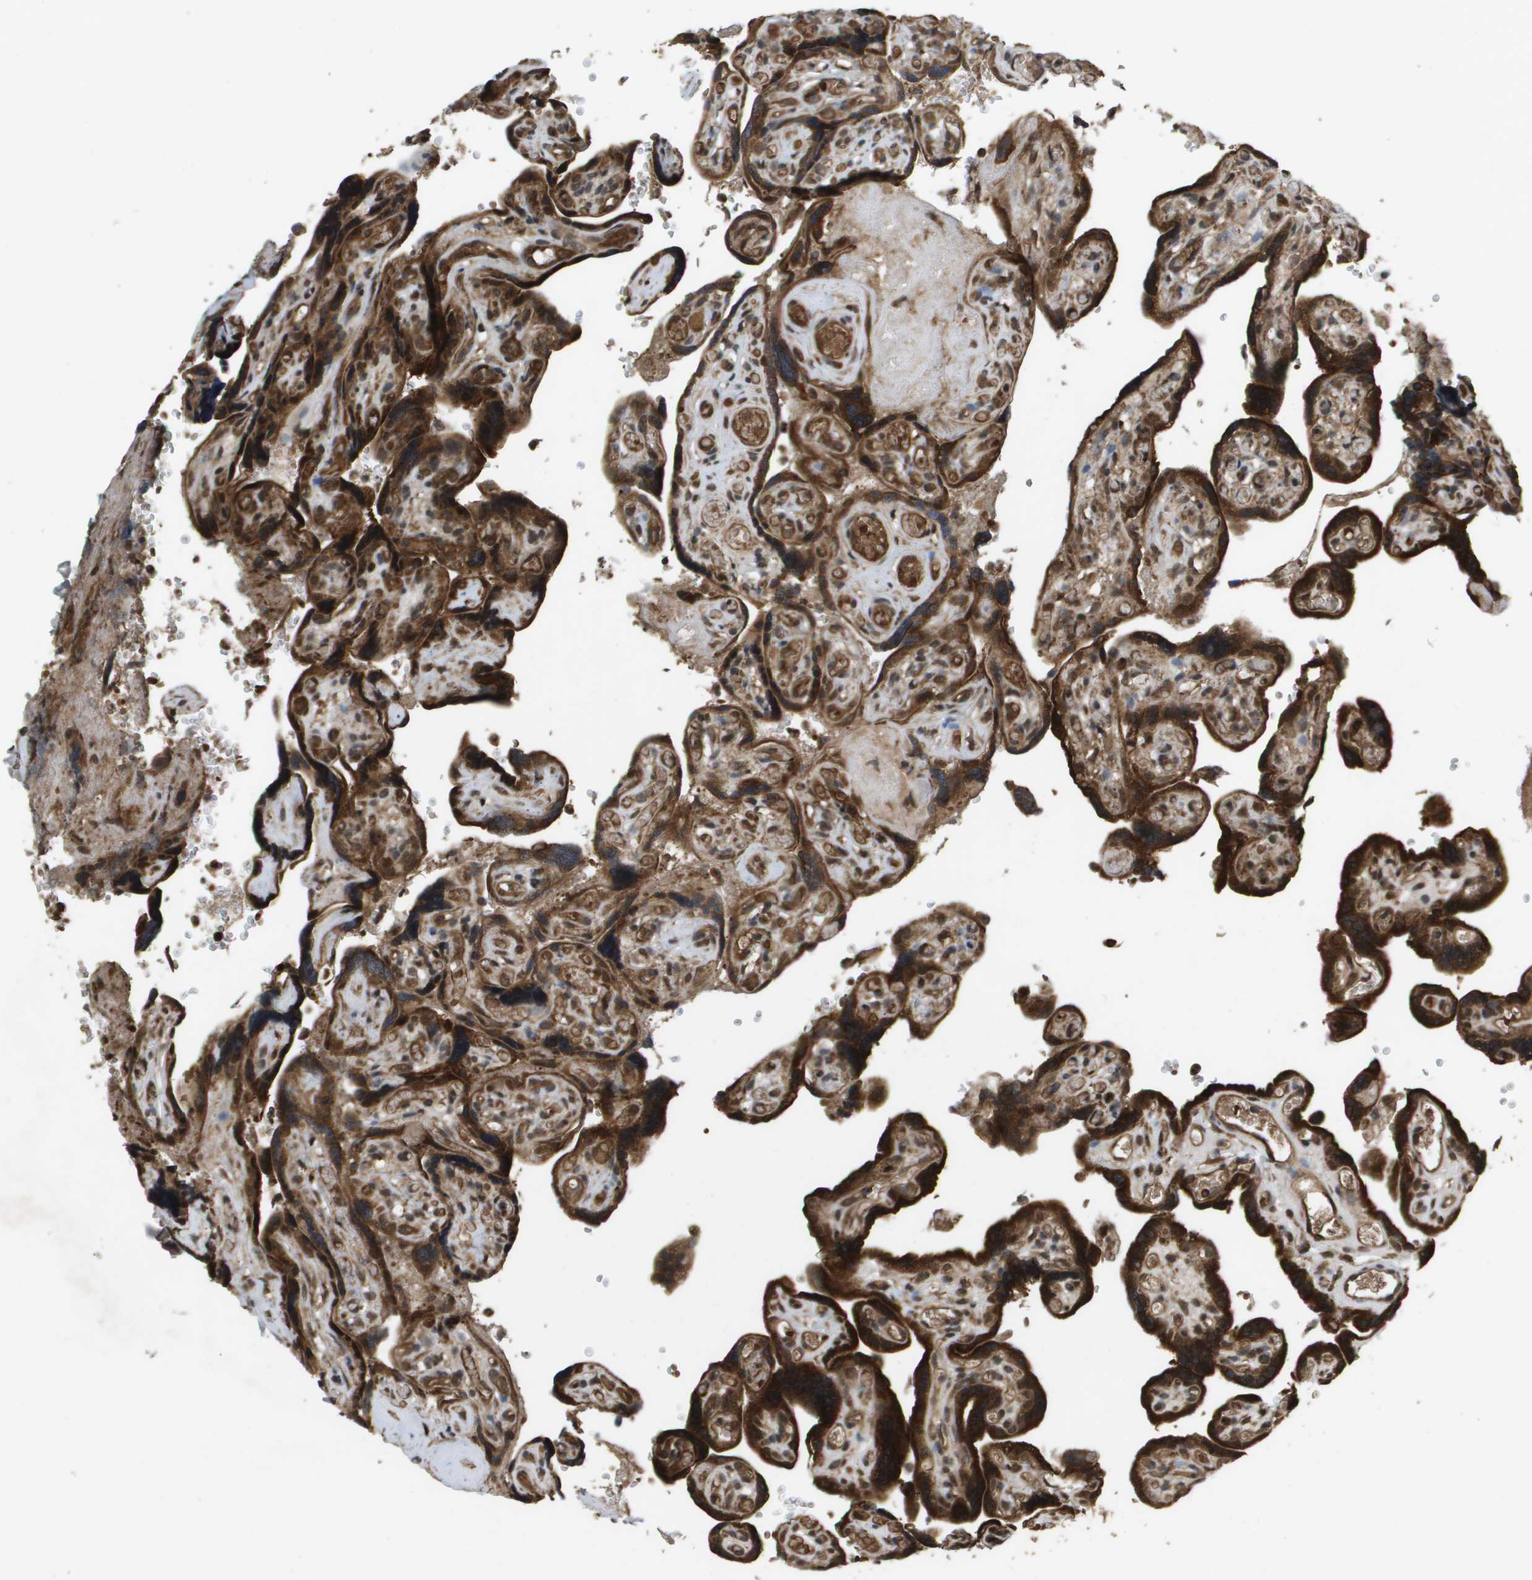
{"staining": {"intensity": "strong", "quantity": ">75%", "location": "cytoplasmic/membranous"}, "tissue": "placenta", "cell_type": "Trophoblastic cells", "image_type": "normal", "snomed": [{"axis": "morphology", "description": "Normal tissue, NOS"}, {"axis": "topography", "description": "Placenta"}], "caption": "Protein staining by immunohistochemistry shows strong cytoplasmic/membranous expression in about >75% of trophoblastic cells in unremarkable placenta.", "gene": "SPTLC1", "patient": {"sex": "female", "age": 30}}